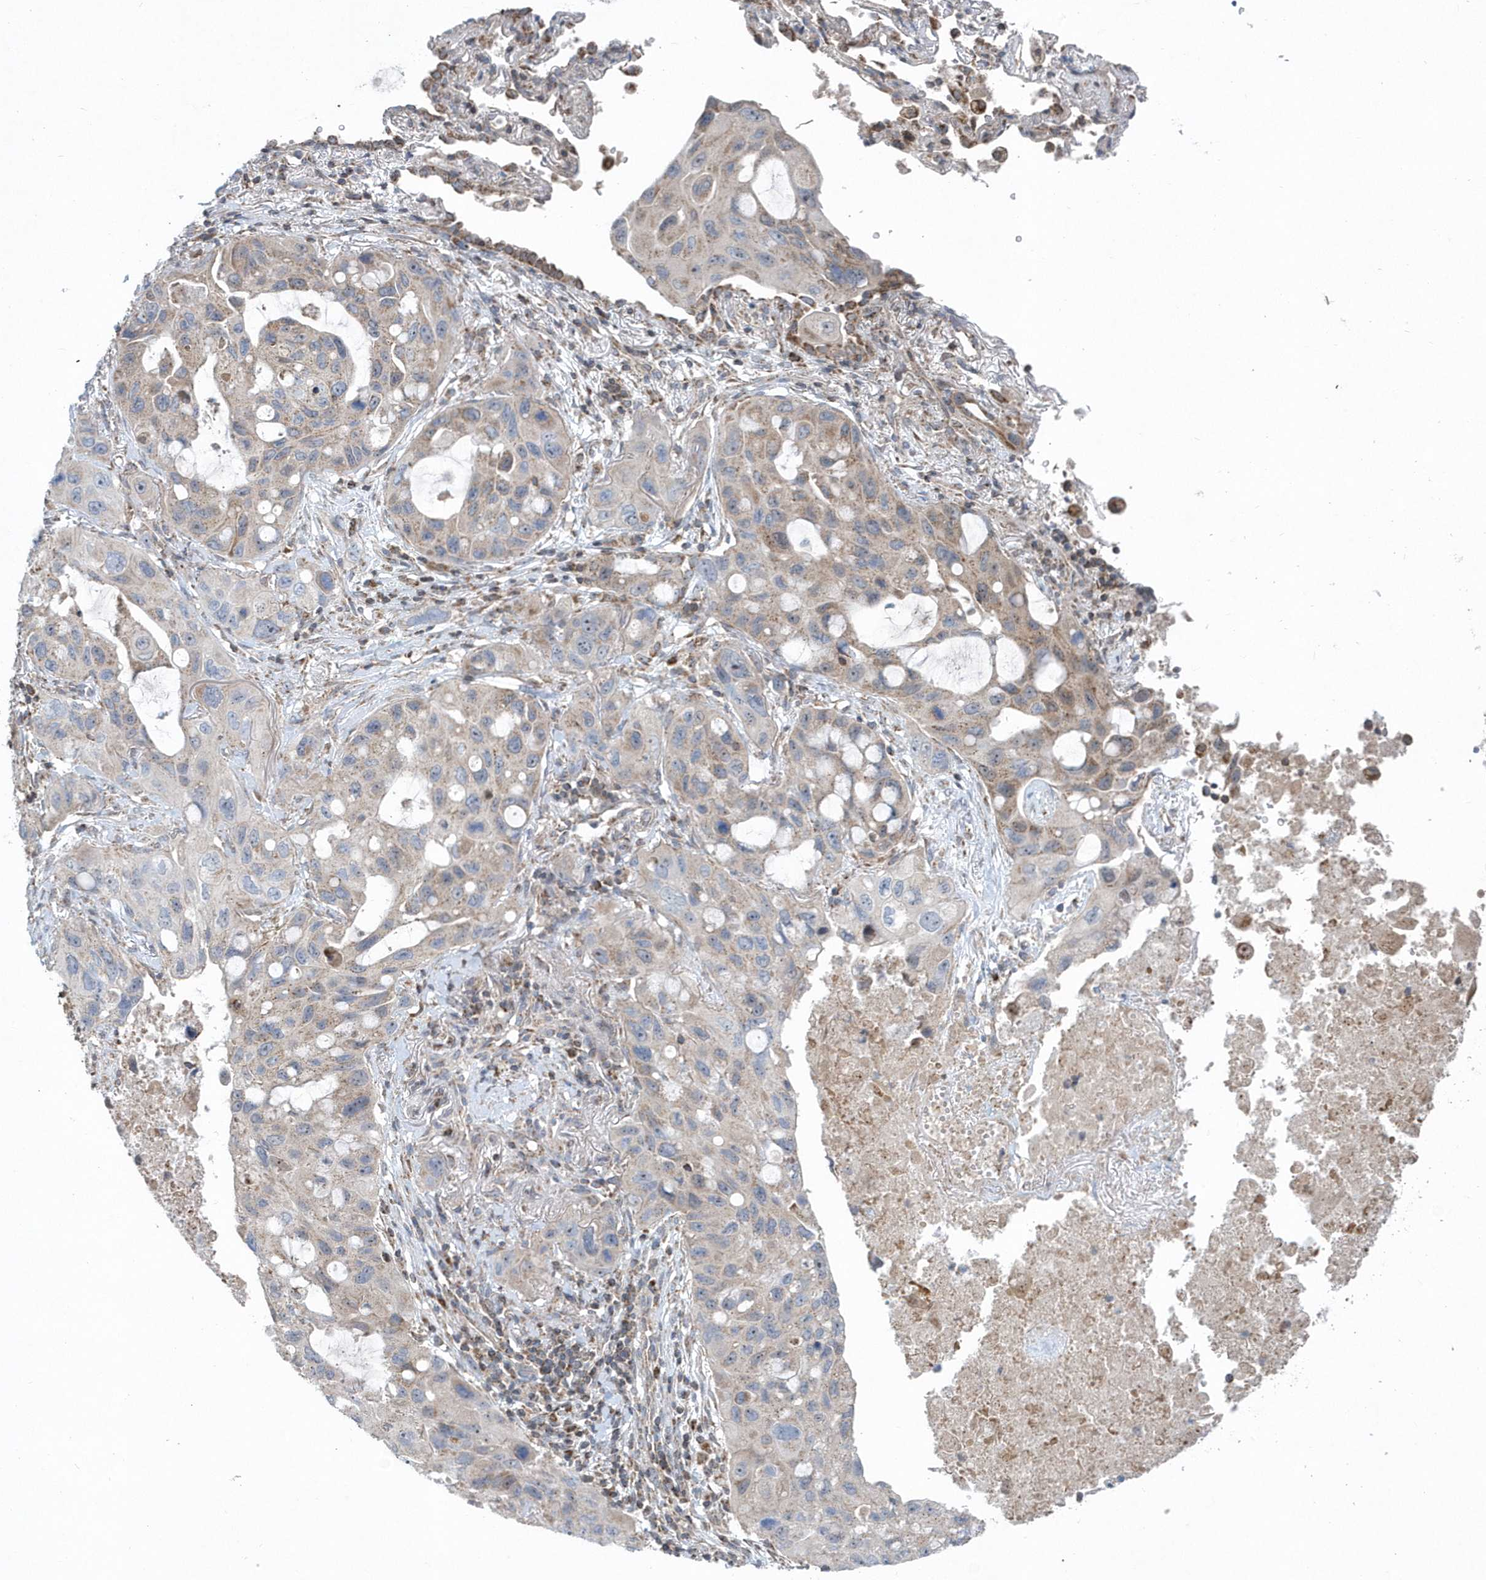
{"staining": {"intensity": "weak", "quantity": "<25%", "location": "cytoplasmic/membranous"}, "tissue": "lung cancer", "cell_type": "Tumor cells", "image_type": "cancer", "snomed": [{"axis": "morphology", "description": "Squamous cell carcinoma, NOS"}, {"axis": "topography", "description": "Lung"}], "caption": "A high-resolution image shows IHC staining of lung squamous cell carcinoma, which demonstrates no significant positivity in tumor cells. (Stains: DAB (3,3'-diaminobenzidine) immunohistochemistry (IHC) with hematoxylin counter stain, Microscopy: brightfield microscopy at high magnification).", "gene": "PPP1R7", "patient": {"sex": "female", "age": 73}}